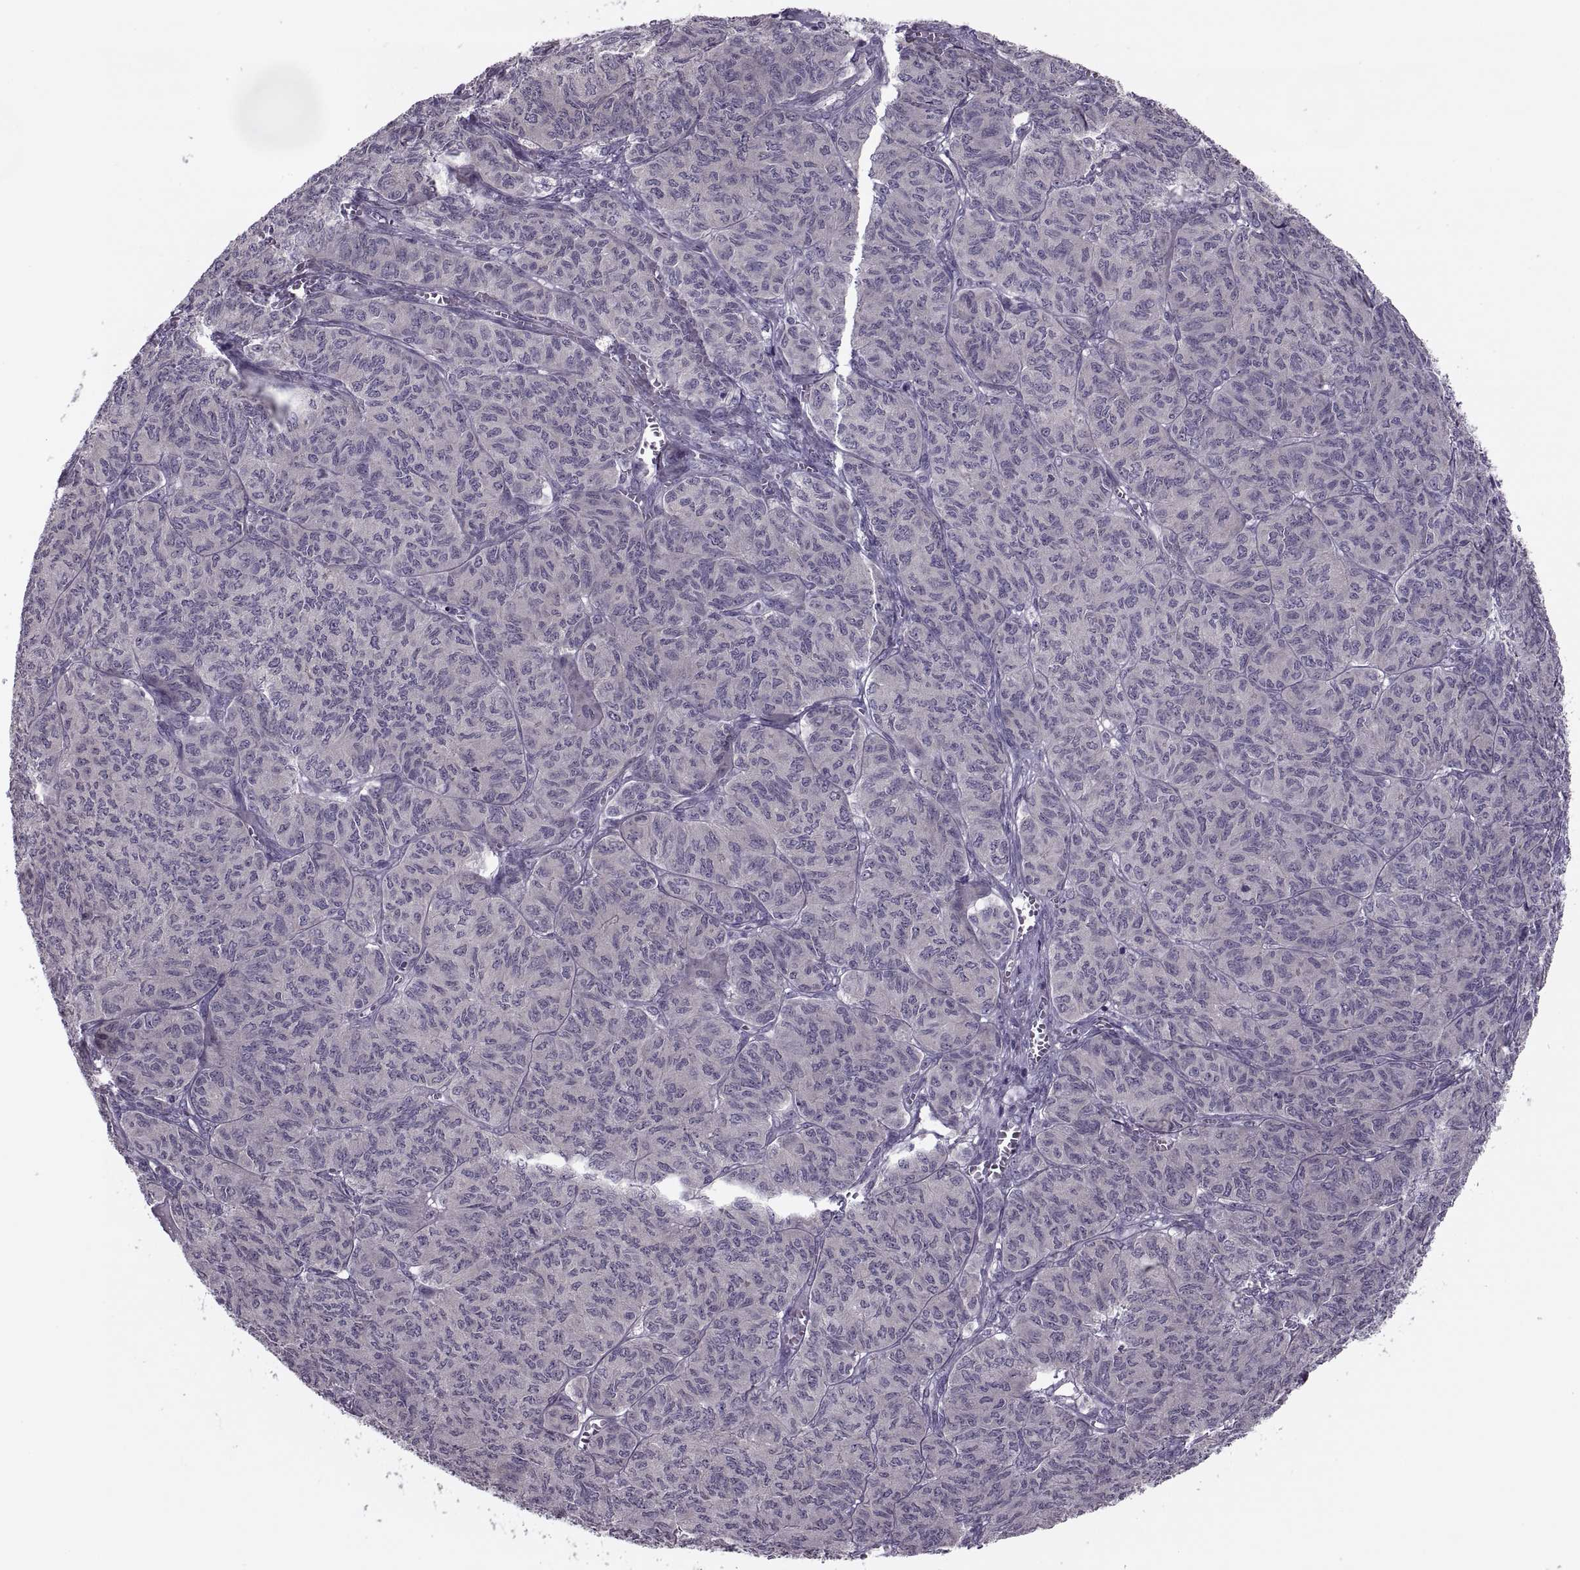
{"staining": {"intensity": "negative", "quantity": "none", "location": "none"}, "tissue": "ovarian cancer", "cell_type": "Tumor cells", "image_type": "cancer", "snomed": [{"axis": "morphology", "description": "Carcinoma, endometroid"}, {"axis": "topography", "description": "Ovary"}], "caption": "High power microscopy image of an IHC histopathology image of ovarian cancer (endometroid carcinoma), revealing no significant staining in tumor cells.", "gene": "PRSS54", "patient": {"sex": "female", "age": 80}}